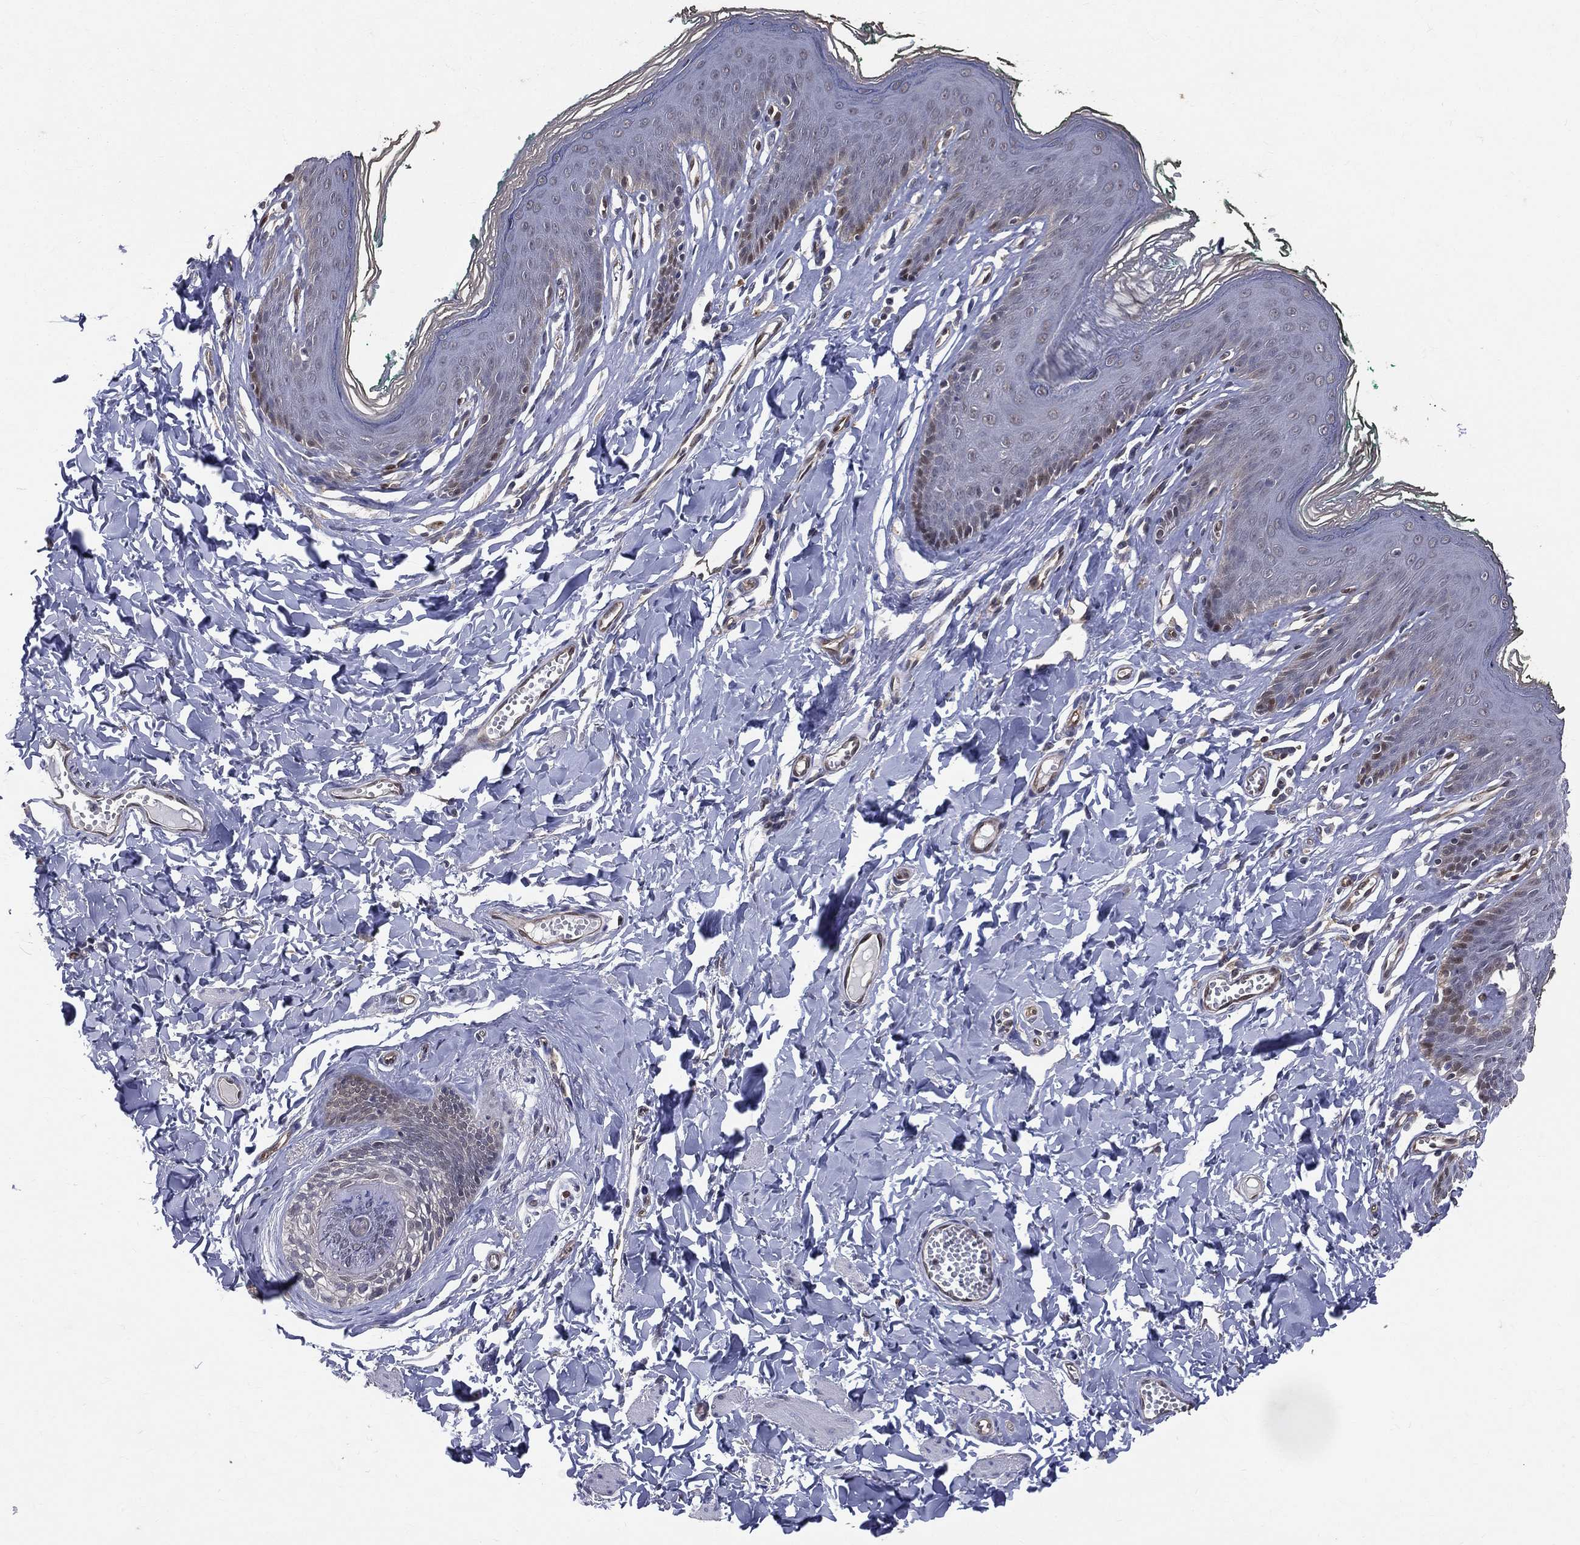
{"staining": {"intensity": "moderate", "quantity": "<25%", "location": "nuclear"}, "tissue": "skin", "cell_type": "Epidermal cells", "image_type": "normal", "snomed": [{"axis": "morphology", "description": "Normal tissue, NOS"}, {"axis": "topography", "description": "Vulva"}], "caption": "Immunohistochemical staining of benign skin displays low levels of moderate nuclear staining in about <25% of epidermal cells. The protein of interest is stained brown, and the nuclei are stained in blue (DAB (3,3'-diaminobenzidine) IHC with brightfield microscopy, high magnification).", "gene": "GMPR2", "patient": {"sex": "female", "age": 66}}